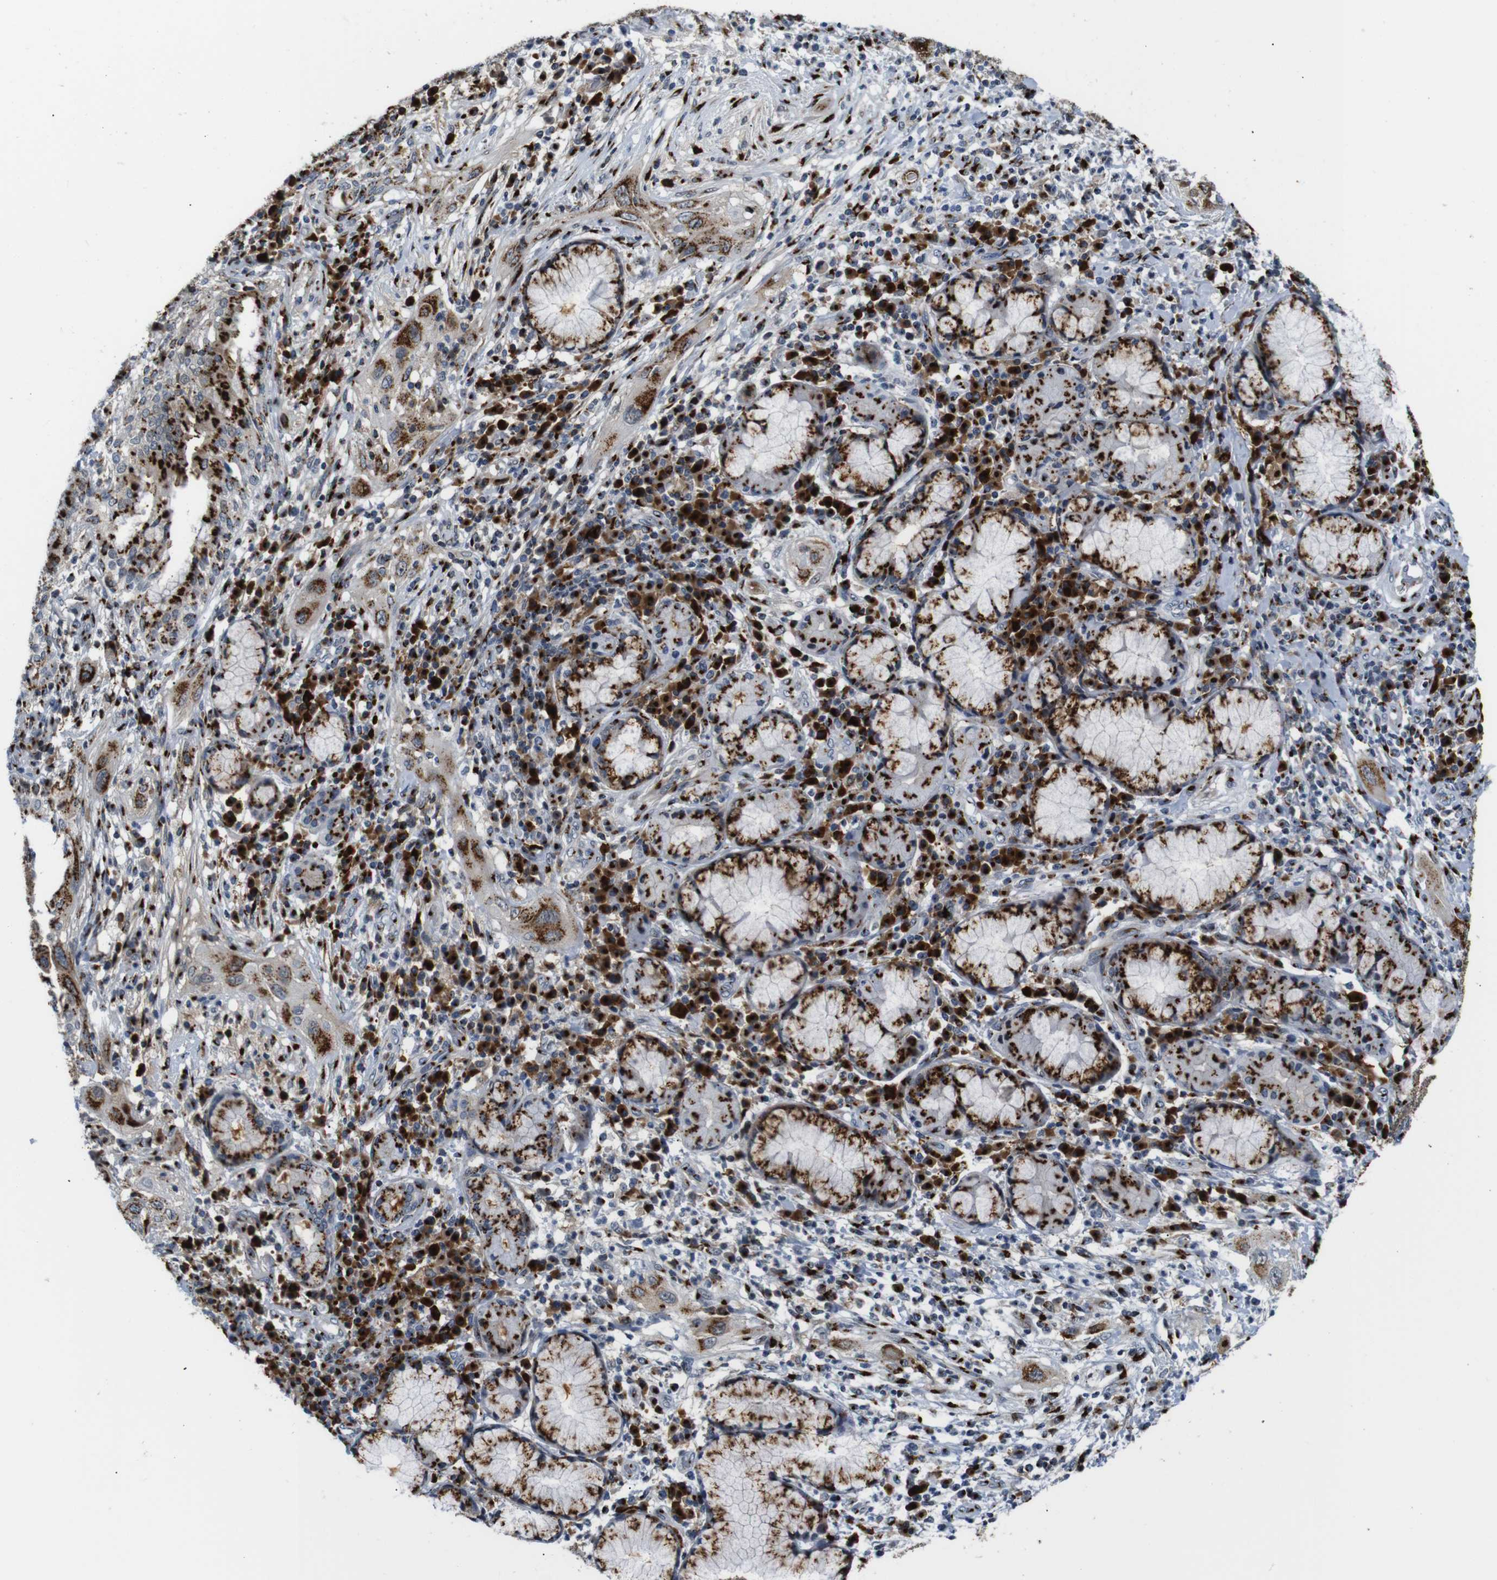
{"staining": {"intensity": "strong", "quantity": ">75%", "location": "cytoplasmic/membranous"}, "tissue": "lung cancer", "cell_type": "Tumor cells", "image_type": "cancer", "snomed": [{"axis": "morphology", "description": "Squamous cell carcinoma, NOS"}, {"axis": "topography", "description": "Lung"}], "caption": "Immunohistochemistry (DAB) staining of human lung cancer demonstrates strong cytoplasmic/membranous protein positivity in approximately >75% of tumor cells.", "gene": "TGOLN2", "patient": {"sex": "female", "age": 47}}